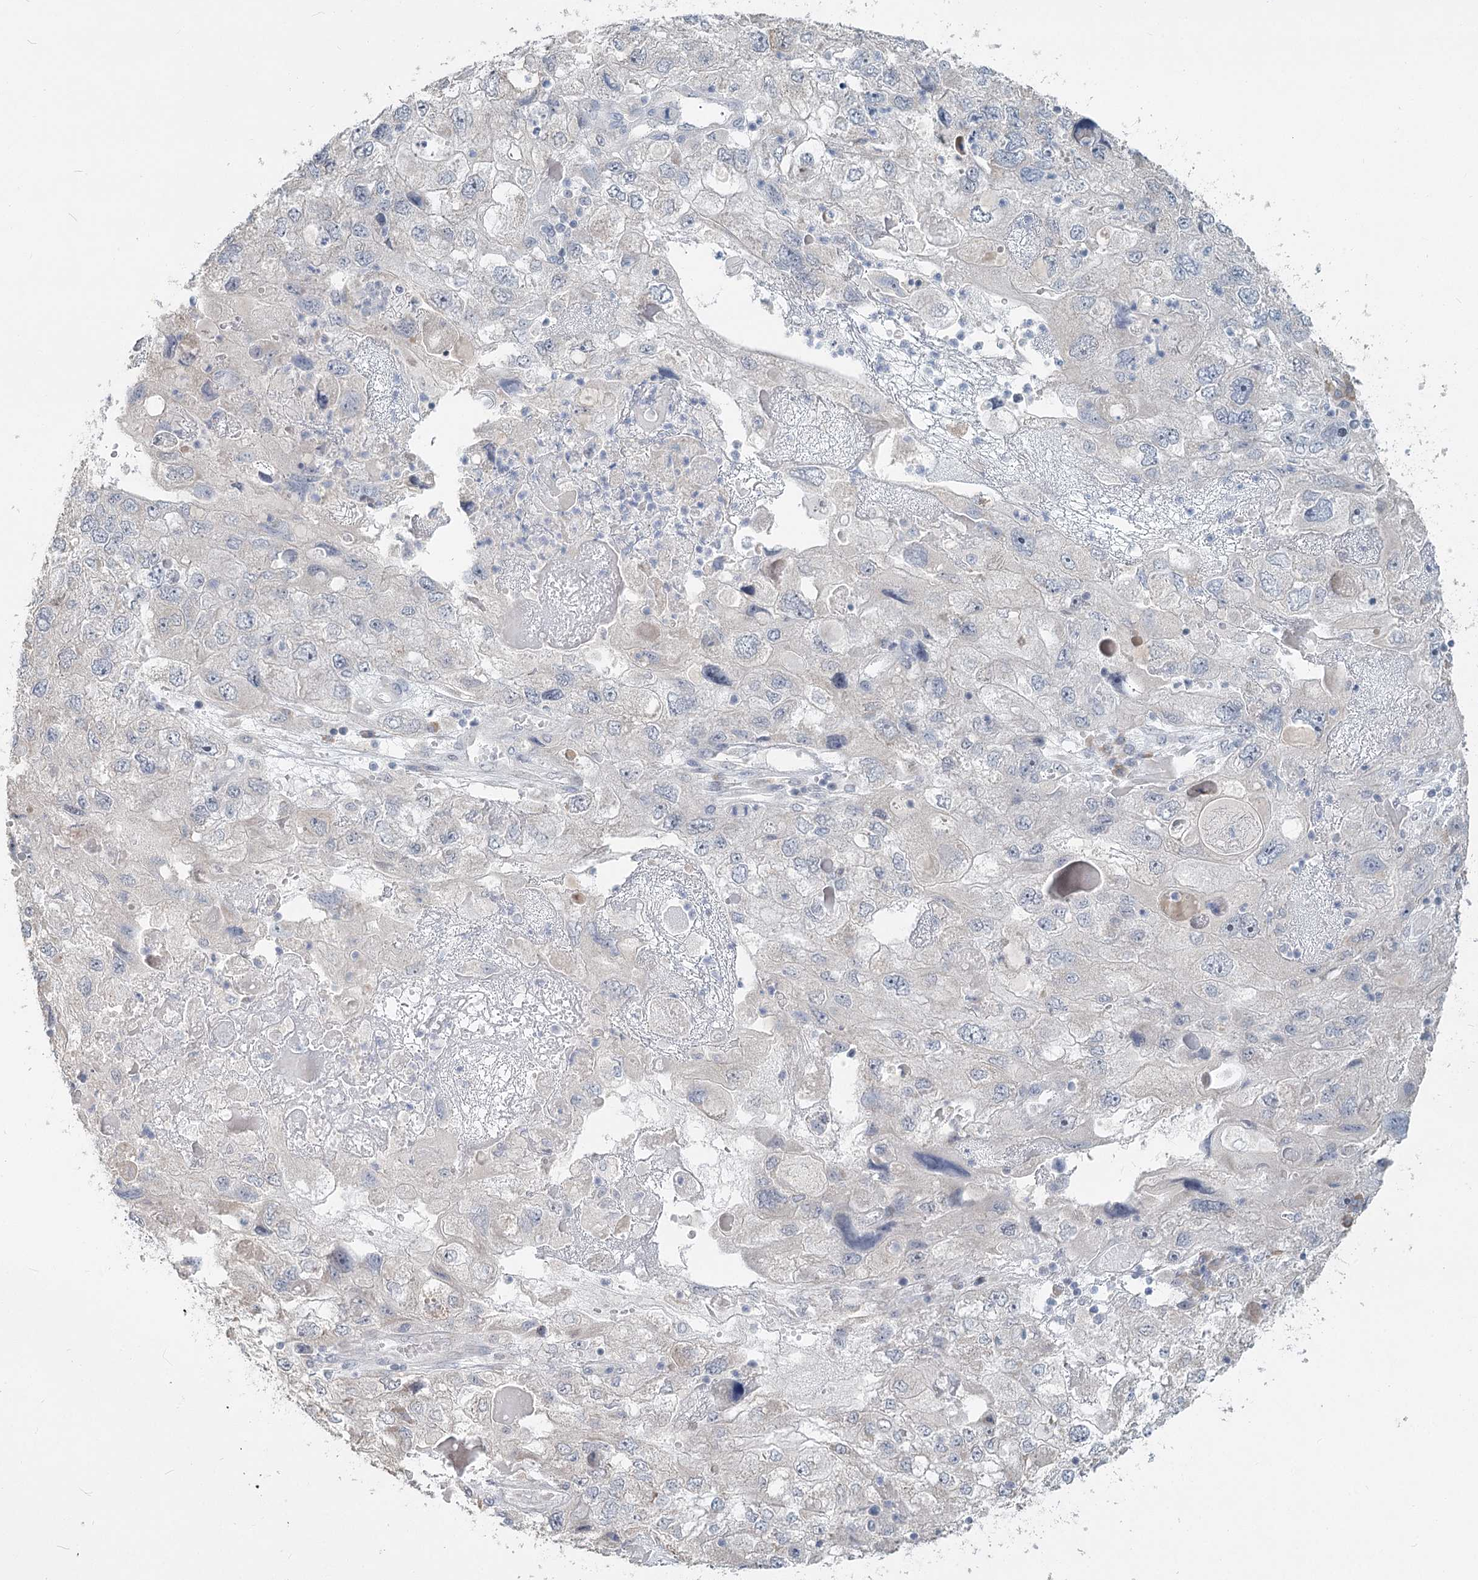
{"staining": {"intensity": "negative", "quantity": "none", "location": "none"}, "tissue": "endometrial cancer", "cell_type": "Tumor cells", "image_type": "cancer", "snomed": [{"axis": "morphology", "description": "Adenocarcinoma, NOS"}, {"axis": "topography", "description": "Endometrium"}], "caption": "DAB immunohistochemical staining of adenocarcinoma (endometrial) shows no significant staining in tumor cells.", "gene": "SLC9A3", "patient": {"sex": "female", "age": 49}}